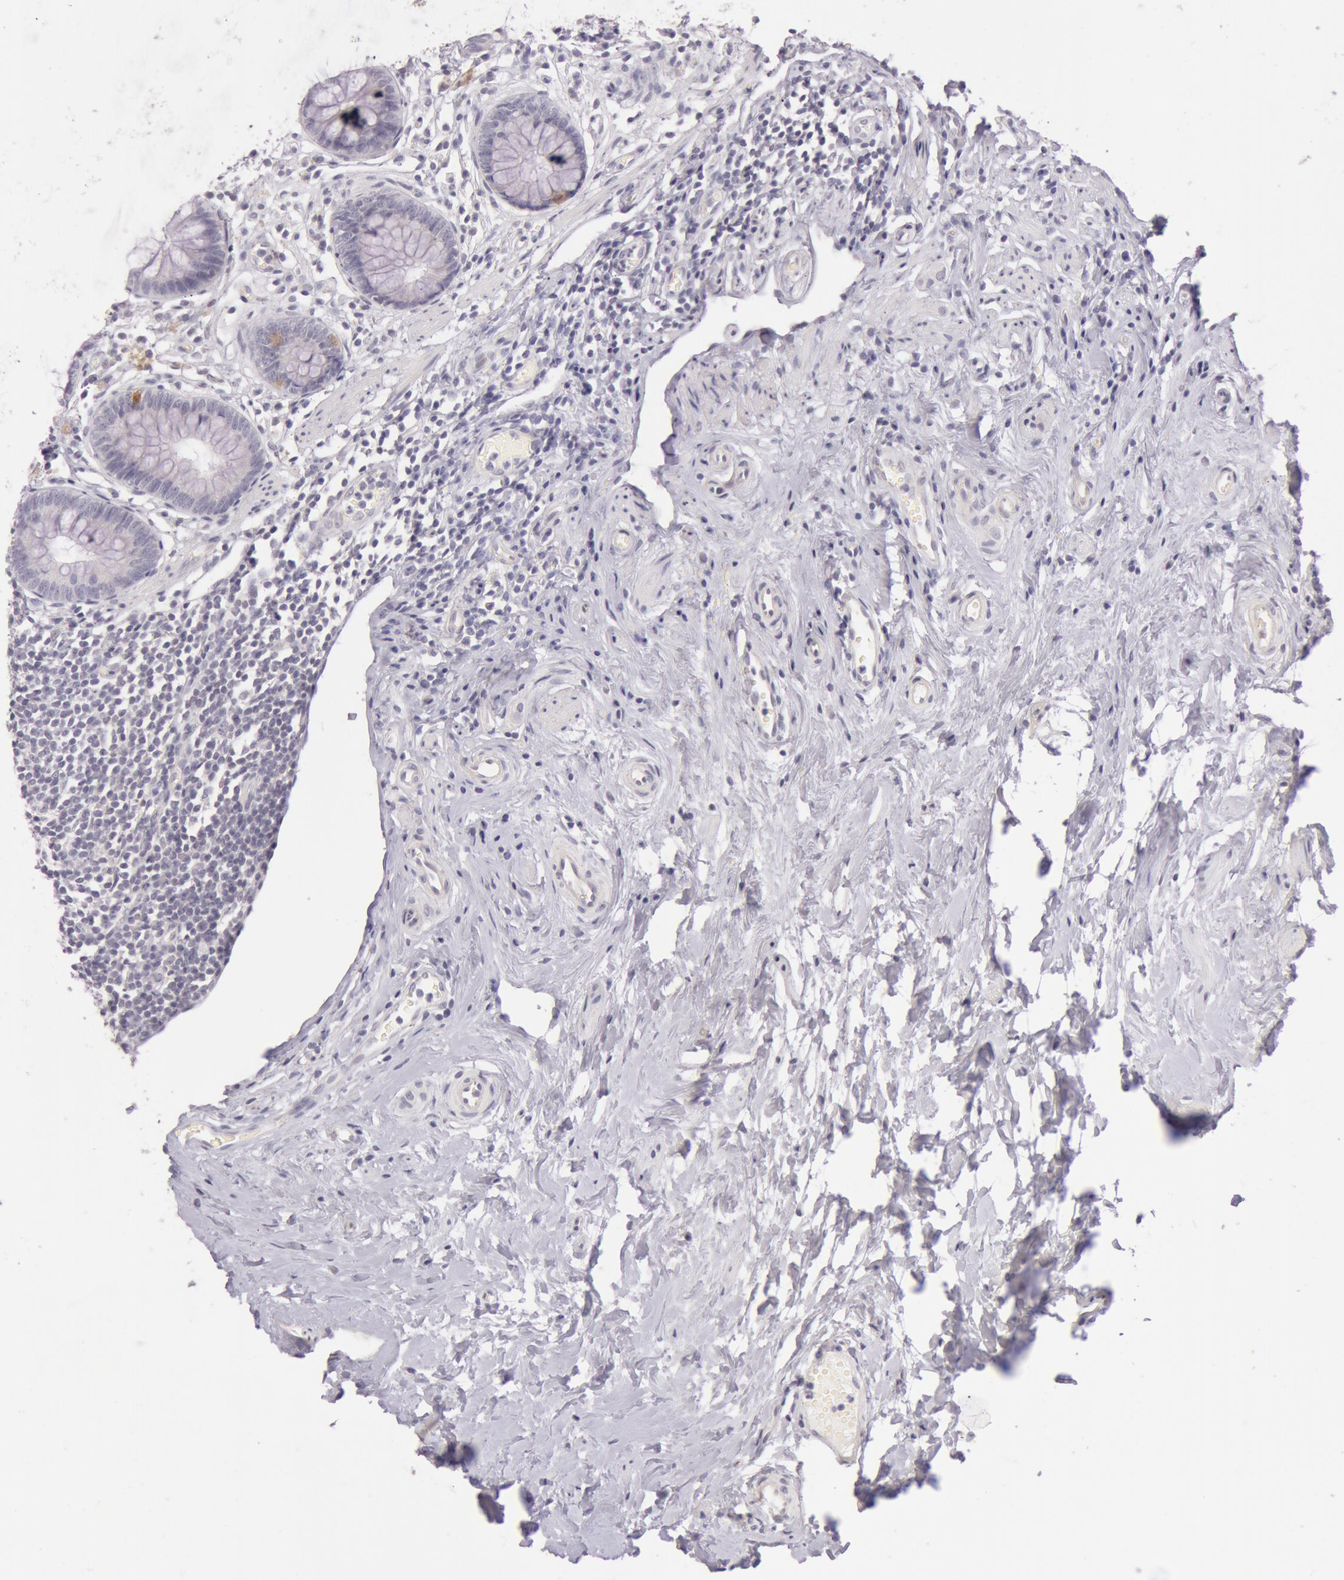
{"staining": {"intensity": "negative", "quantity": "none", "location": "none"}, "tissue": "appendix", "cell_type": "Glandular cells", "image_type": "normal", "snomed": [{"axis": "morphology", "description": "Normal tissue, NOS"}, {"axis": "topography", "description": "Appendix"}], "caption": "This is an immunohistochemistry photomicrograph of normal human appendix. There is no expression in glandular cells.", "gene": "RBMY1A1", "patient": {"sex": "male", "age": 38}}